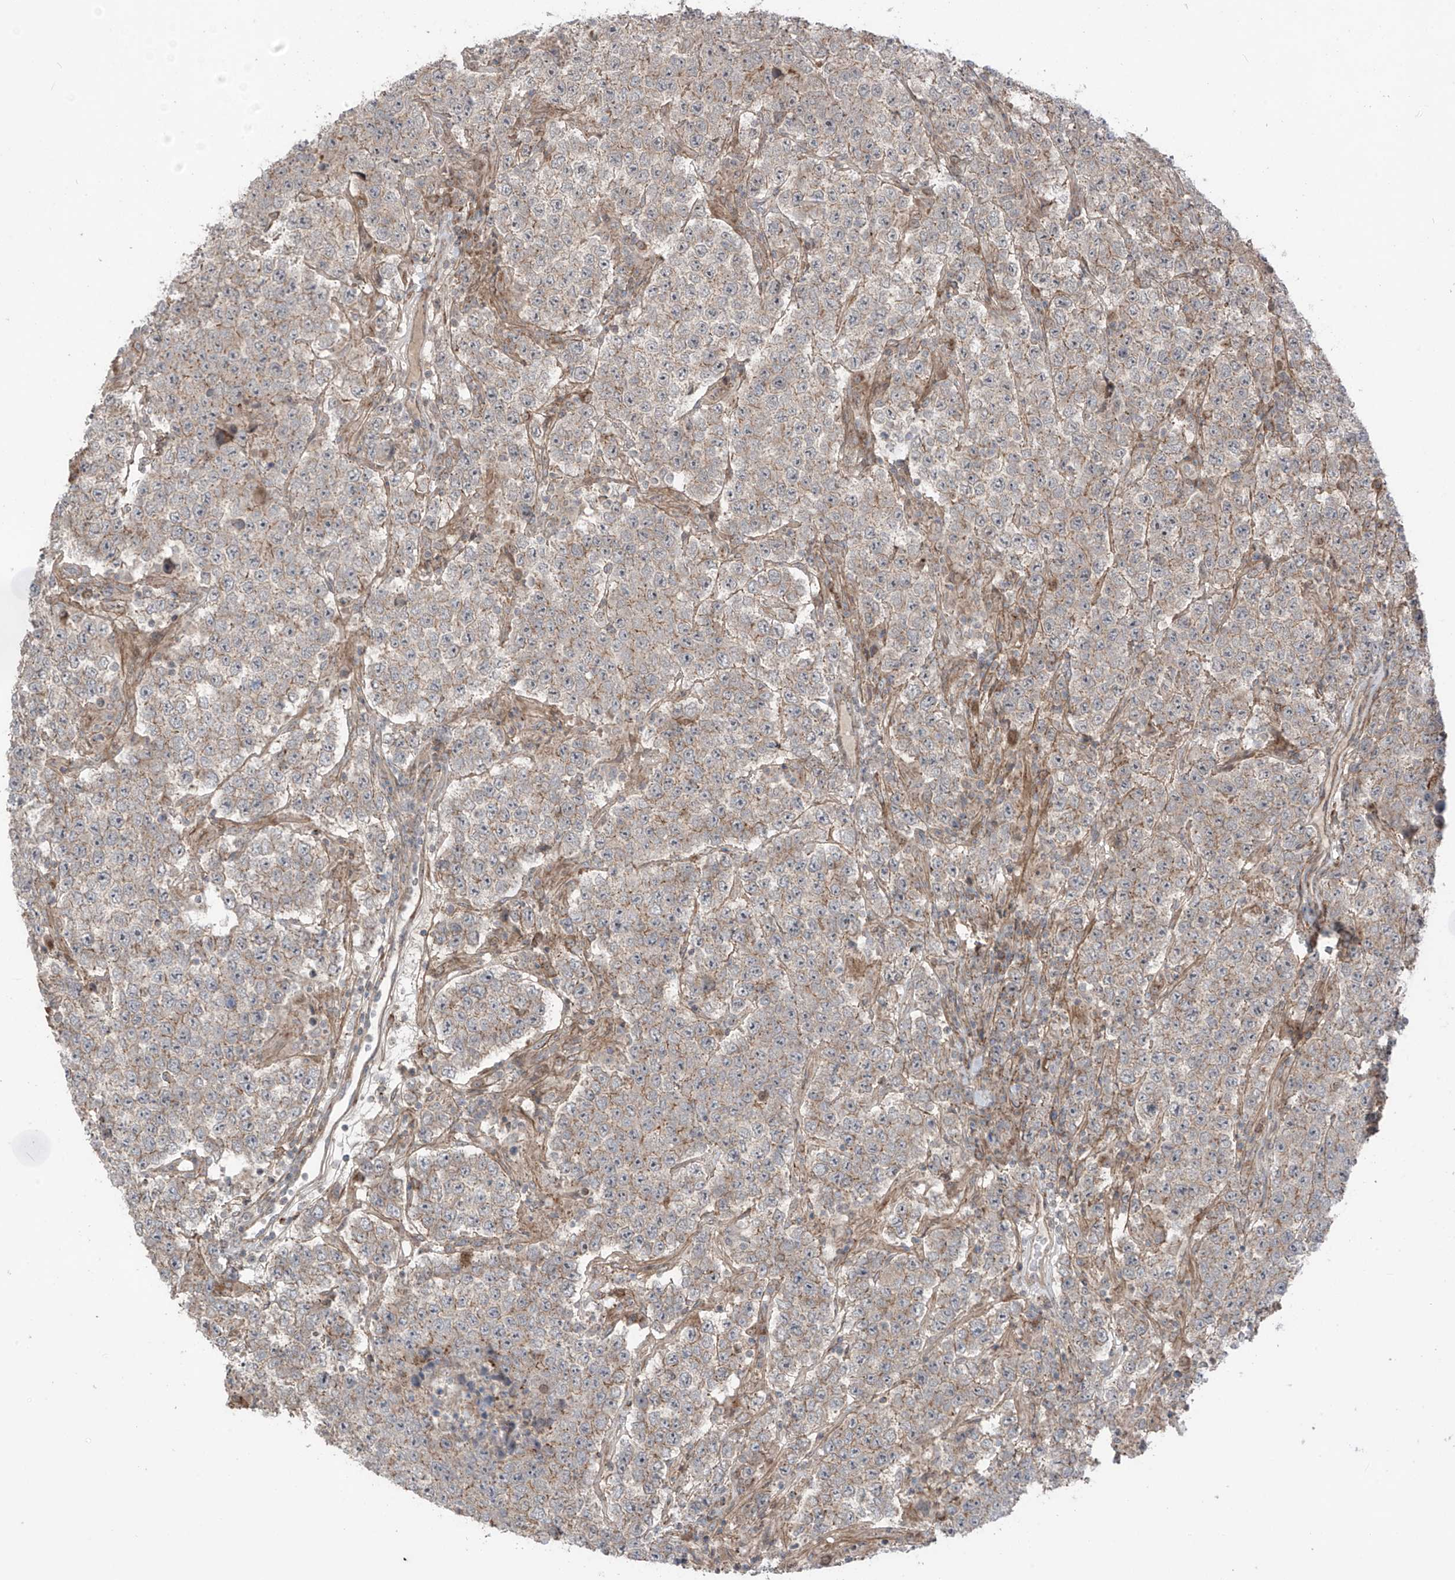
{"staining": {"intensity": "weak", "quantity": "<25%", "location": "cytoplasmic/membranous"}, "tissue": "testis cancer", "cell_type": "Tumor cells", "image_type": "cancer", "snomed": [{"axis": "morphology", "description": "Normal tissue, NOS"}, {"axis": "morphology", "description": "Urothelial carcinoma, High grade"}, {"axis": "morphology", "description": "Seminoma, NOS"}, {"axis": "morphology", "description": "Carcinoma, Embryonal, NOS"}, {"axis": "topography", "description": "Urinary bladder"}, {"axis": "topography", "description": "Testis"}], "caption": "High magnification brightfield microscopy of testis seminoma stained with DAB (brown) and counterstained with hematoxylin (blue): tumor cells show no significant positivity.", "gene": "LRRC74A", "patient": {"sex": "male", "age": 41}}